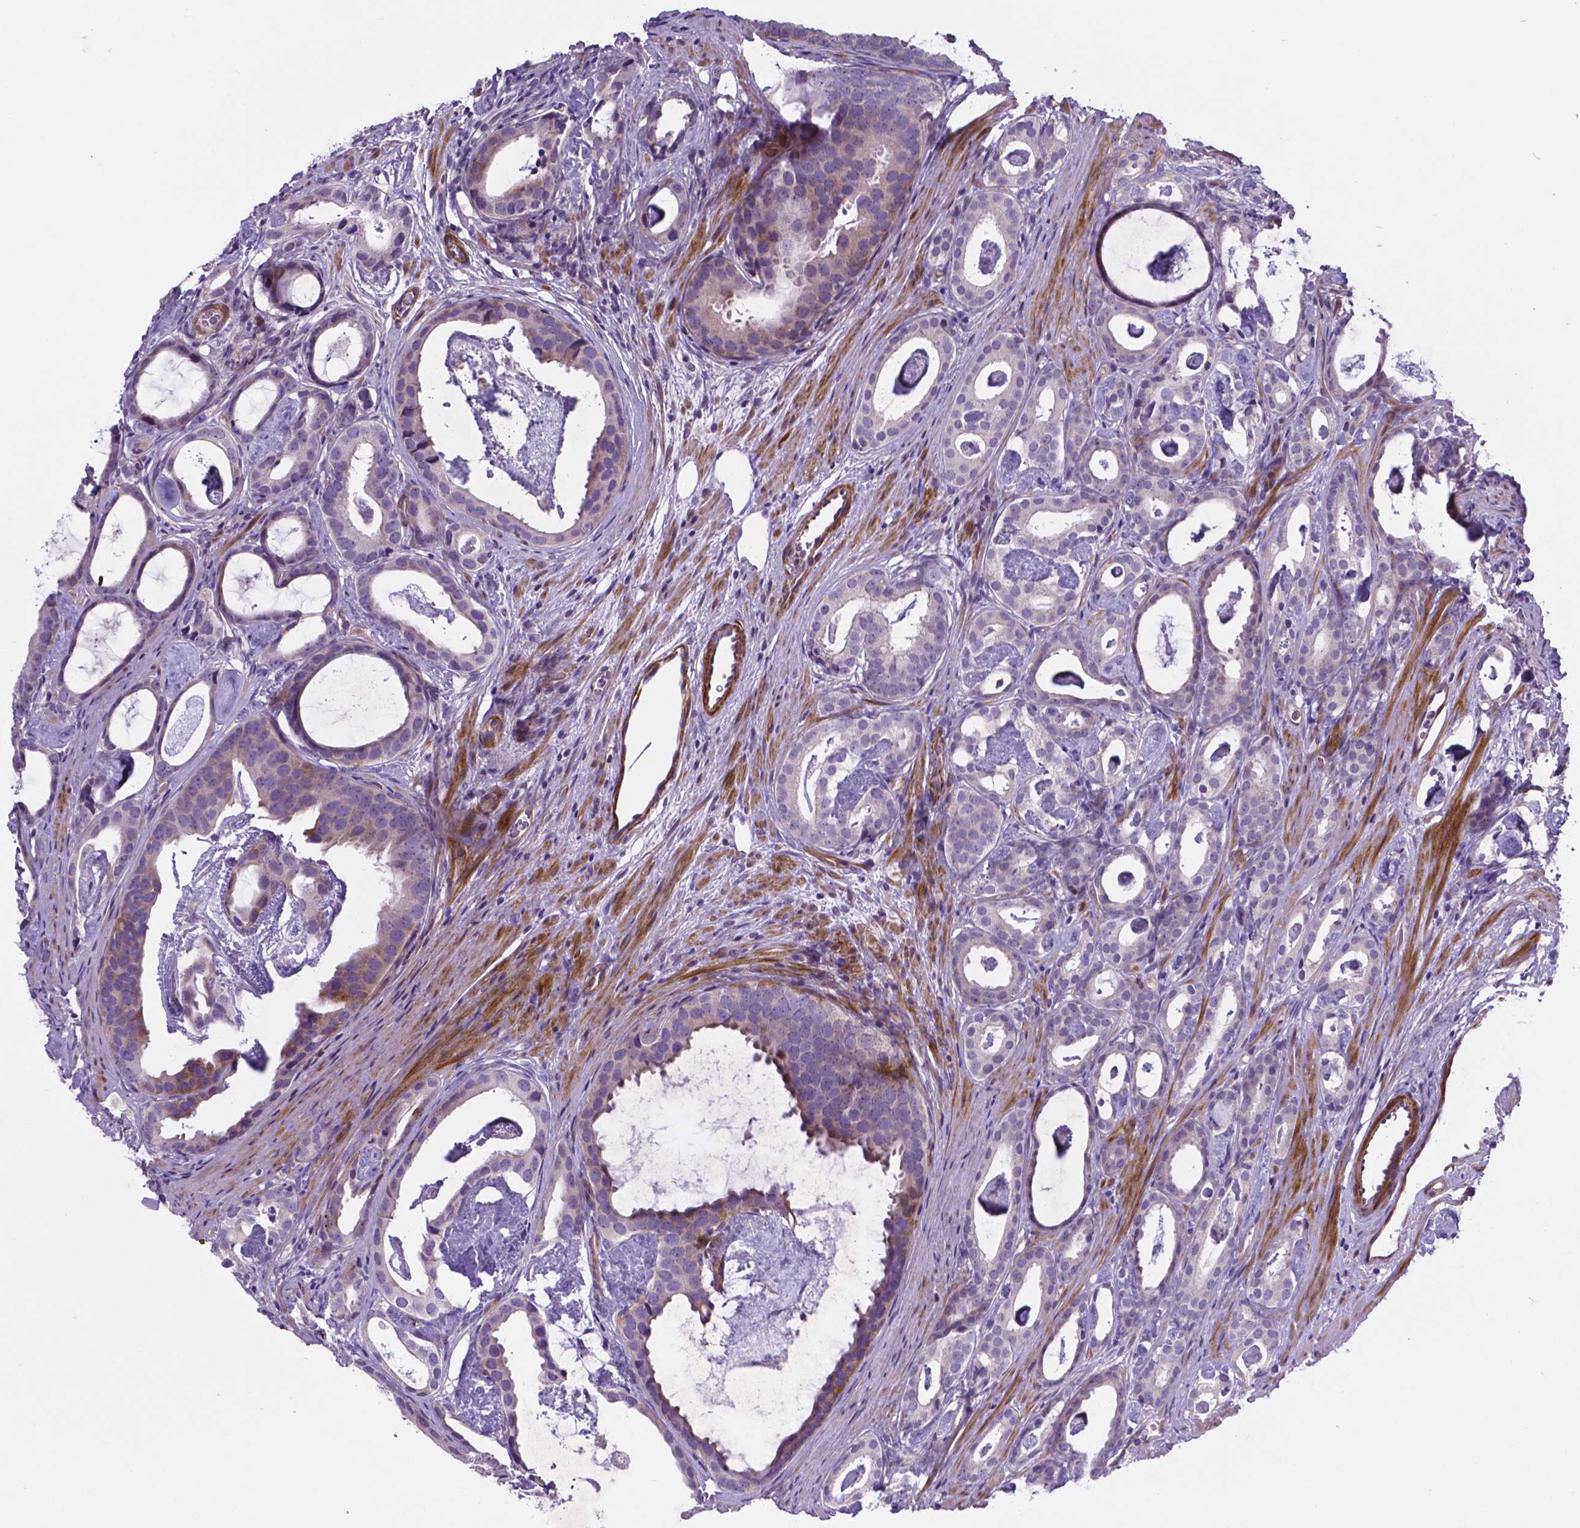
{"staining": {"intensity": "negative", "quantity": "none", "location": "none"}, "tissue": "prostate cancer", "cell_type": "Tumor cells", "image_type": "cancer", "snomed": [{"axis": "morphology", "description": "Adenocarcinoma, Low grade"}, {"axis": "topography", "description": "Prostate and seminal vesicle, NOS"}], "caption": "A high-resolution micrograph shows immunohistochemistry (IHC) staining of prostate adenocarcinoma (low-grade), which shows no significant staining in tumor cells.", "gene": "PFKFB4", "patient": {"sex": "male", "age": 71}}